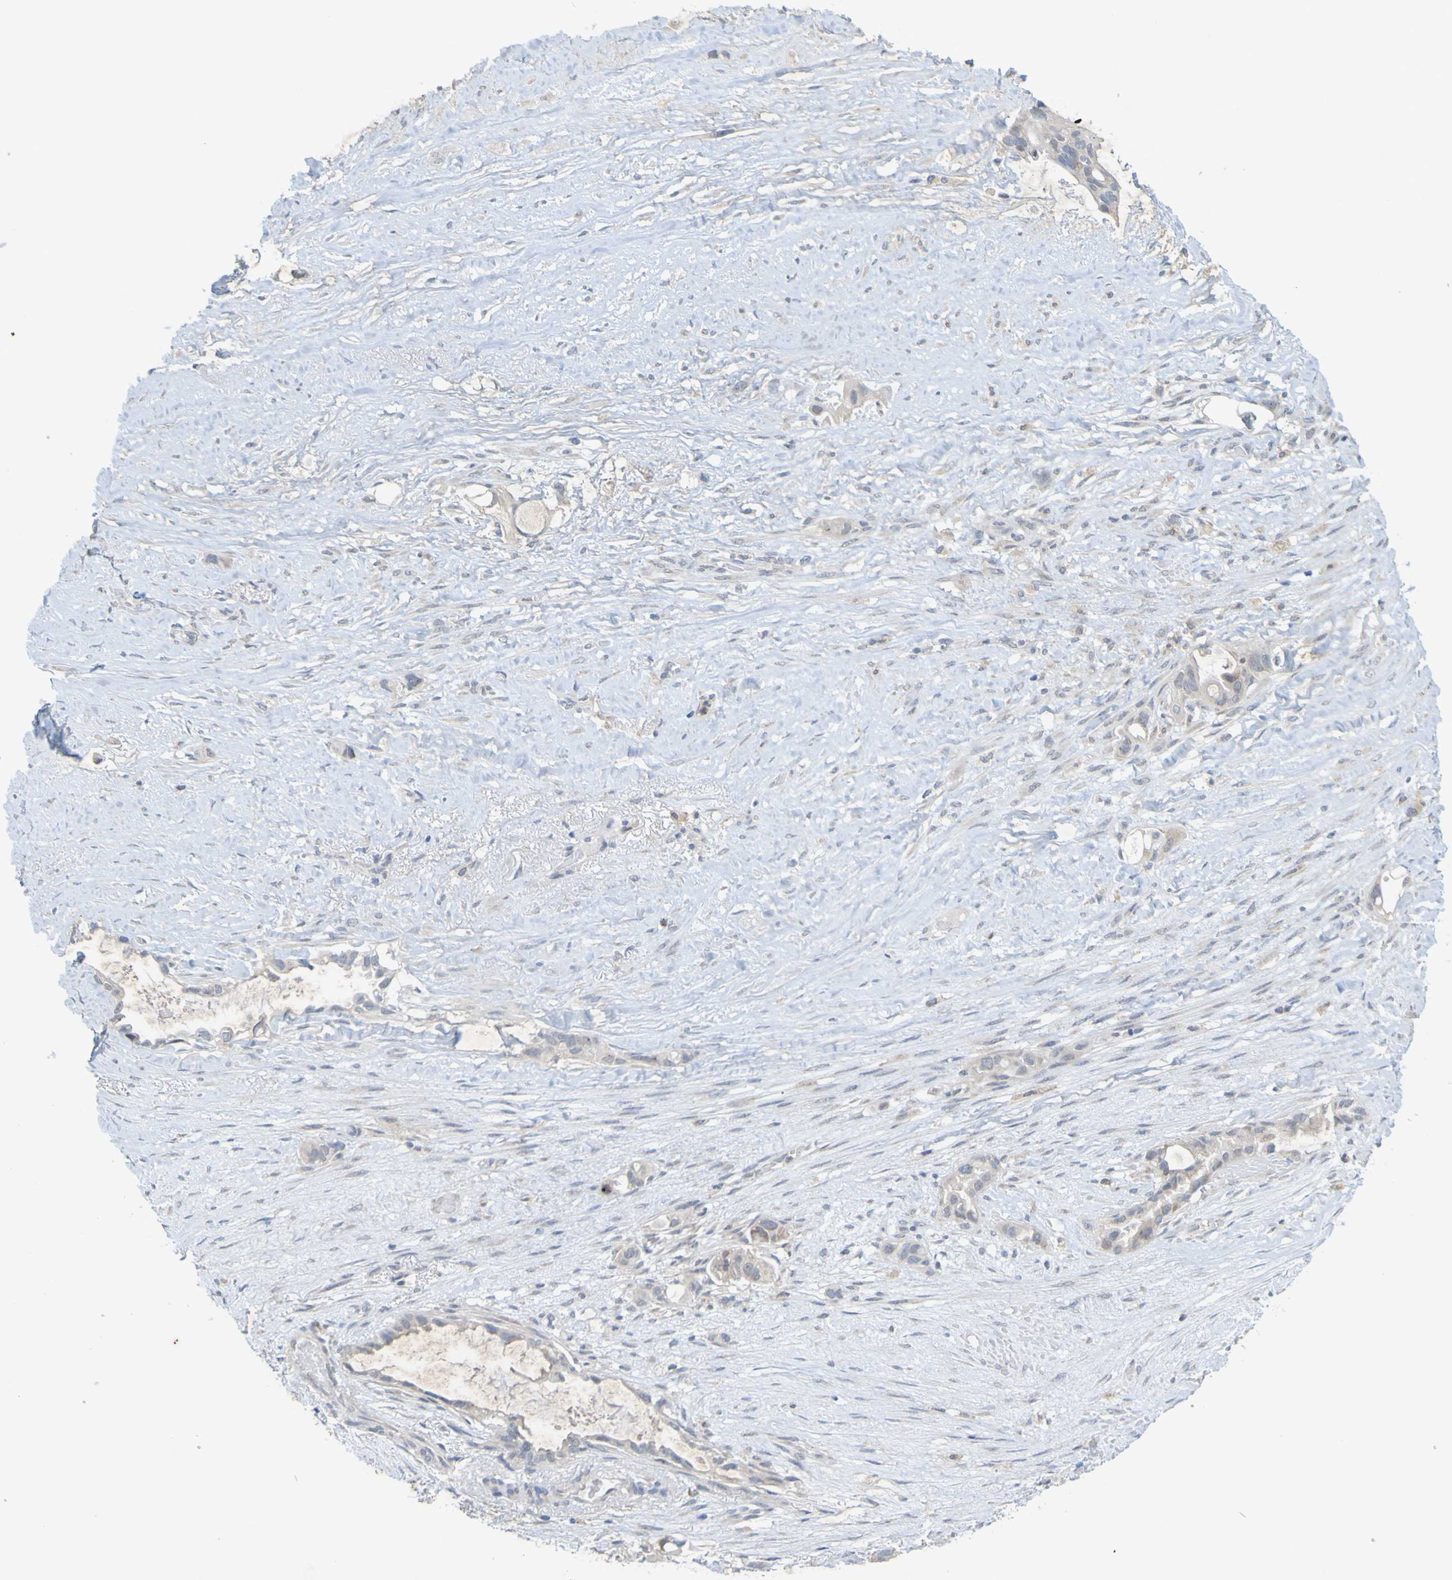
{"staining": {"intensity": "negative", "quantity": "none", "location": "none"}, "tissue": "liver cancer", "cell_type": "Tumor cells", "image_type": "cancer", "snomed": [{"axis": "morphology", "description": "Cholangiocarcinoma"}, {"axis": "topography", "description": "Liver"}], "caption": "An image of human liver cancer (cholangiocarcinoma) is negative for staining in tumor cells. The staining is performed using DAB (3,3'-diaminobenzidine) brown chromogen with nuclei counter-stained in using hematoxylin.", "gene": "LILRB5", "patient": {"sex": "female", "age": 65}}